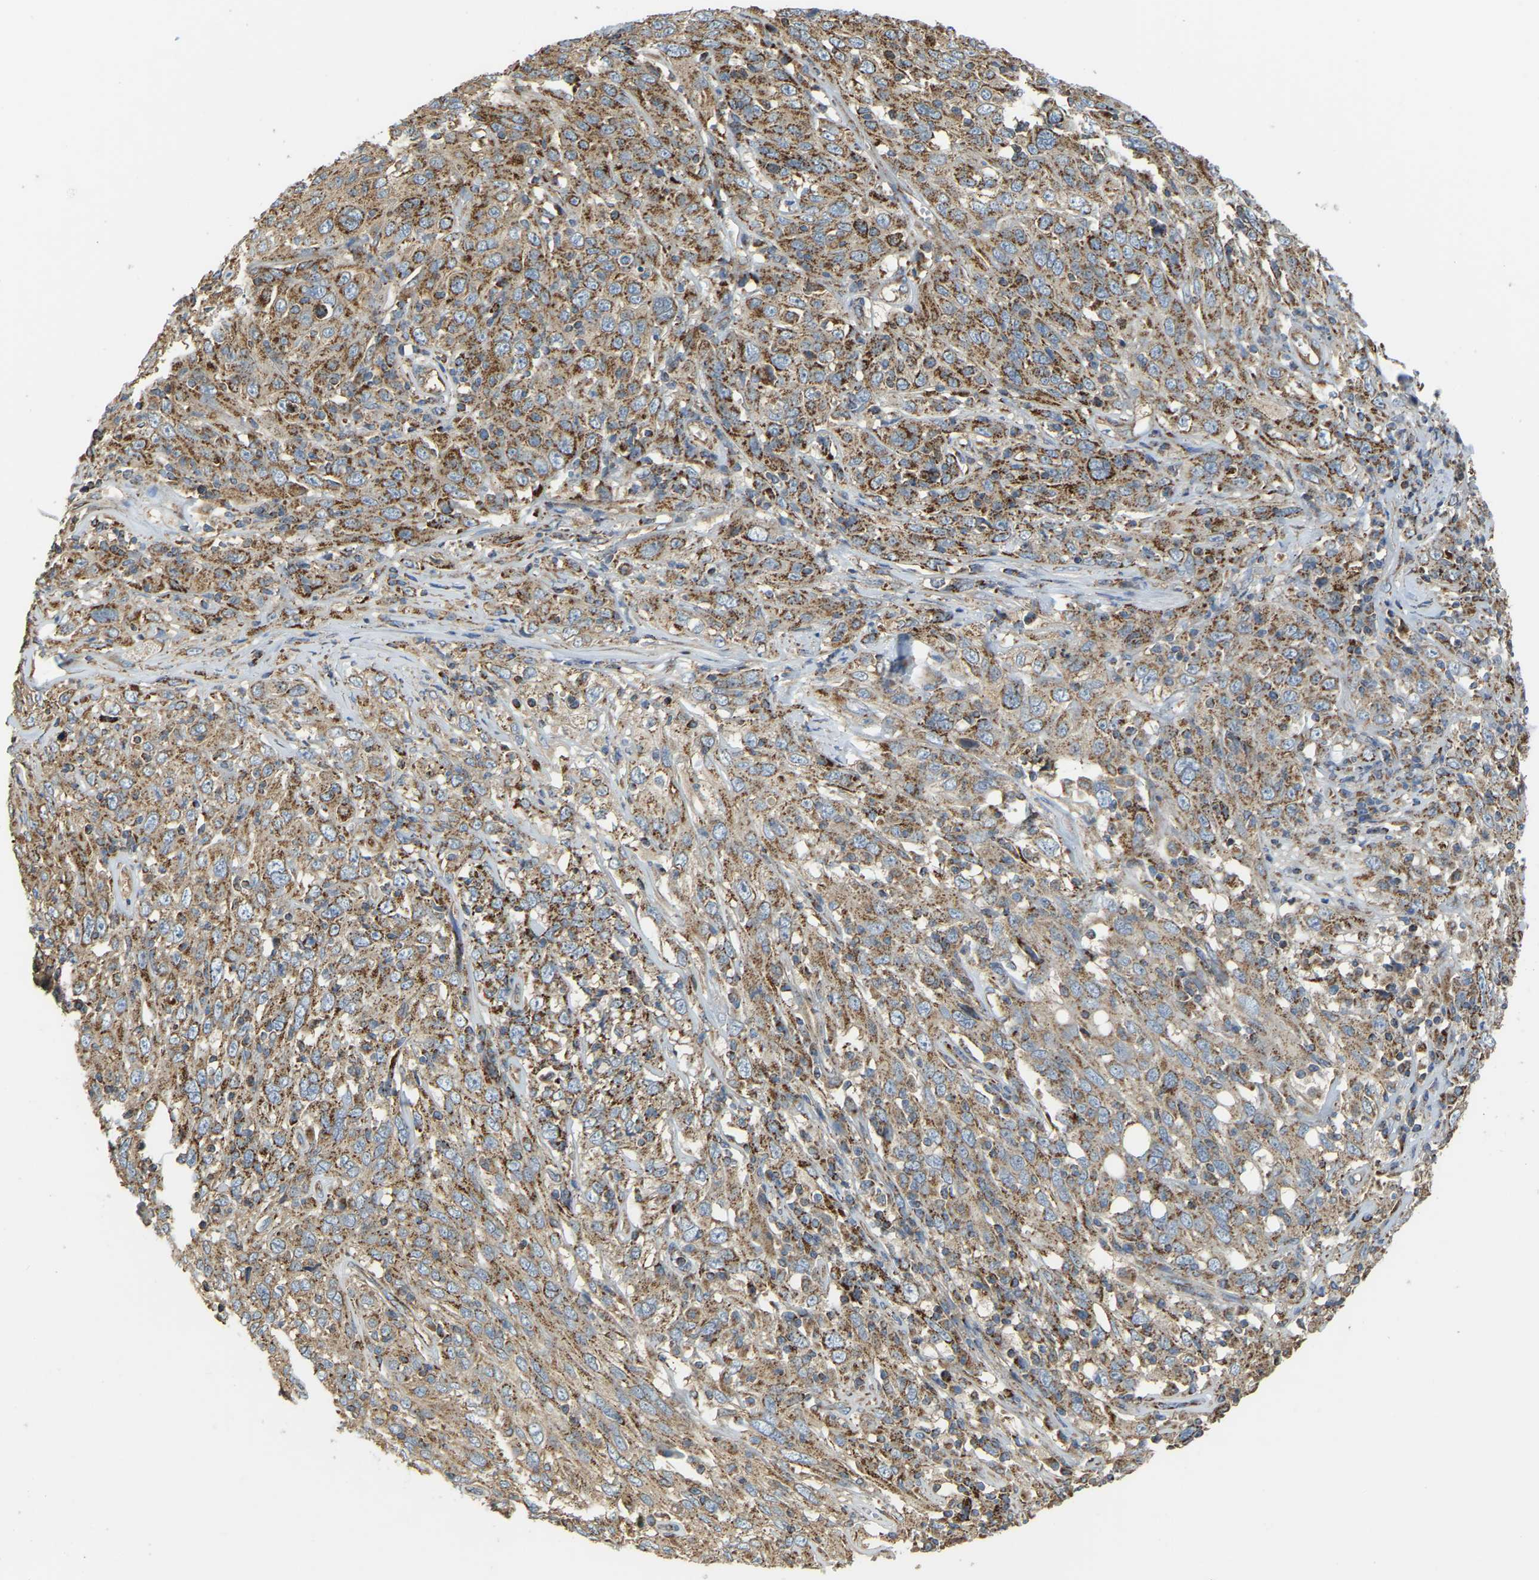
{"staining": {"intensity": "moderate", "quantity": ">75%", "location": "cytoplasmic/membranous"}, "tissue": "cervical cancer", "cell_type": "Tumor cells", "image_type": "cancer", "snomed": [{"axis": "morphology", "description": "Squamous cell carcinoma, NOS"}, {"axis": "topography", "description": "Cervix"}], "caption": "This photomicrograph shows IHC staining of human cervical cancer, with medium moderate cytoplasmic/membranous positivity in about >75% of tumor cells.", "gene": "PSMD7", "patient": {"sex": "female", "age": 46}}